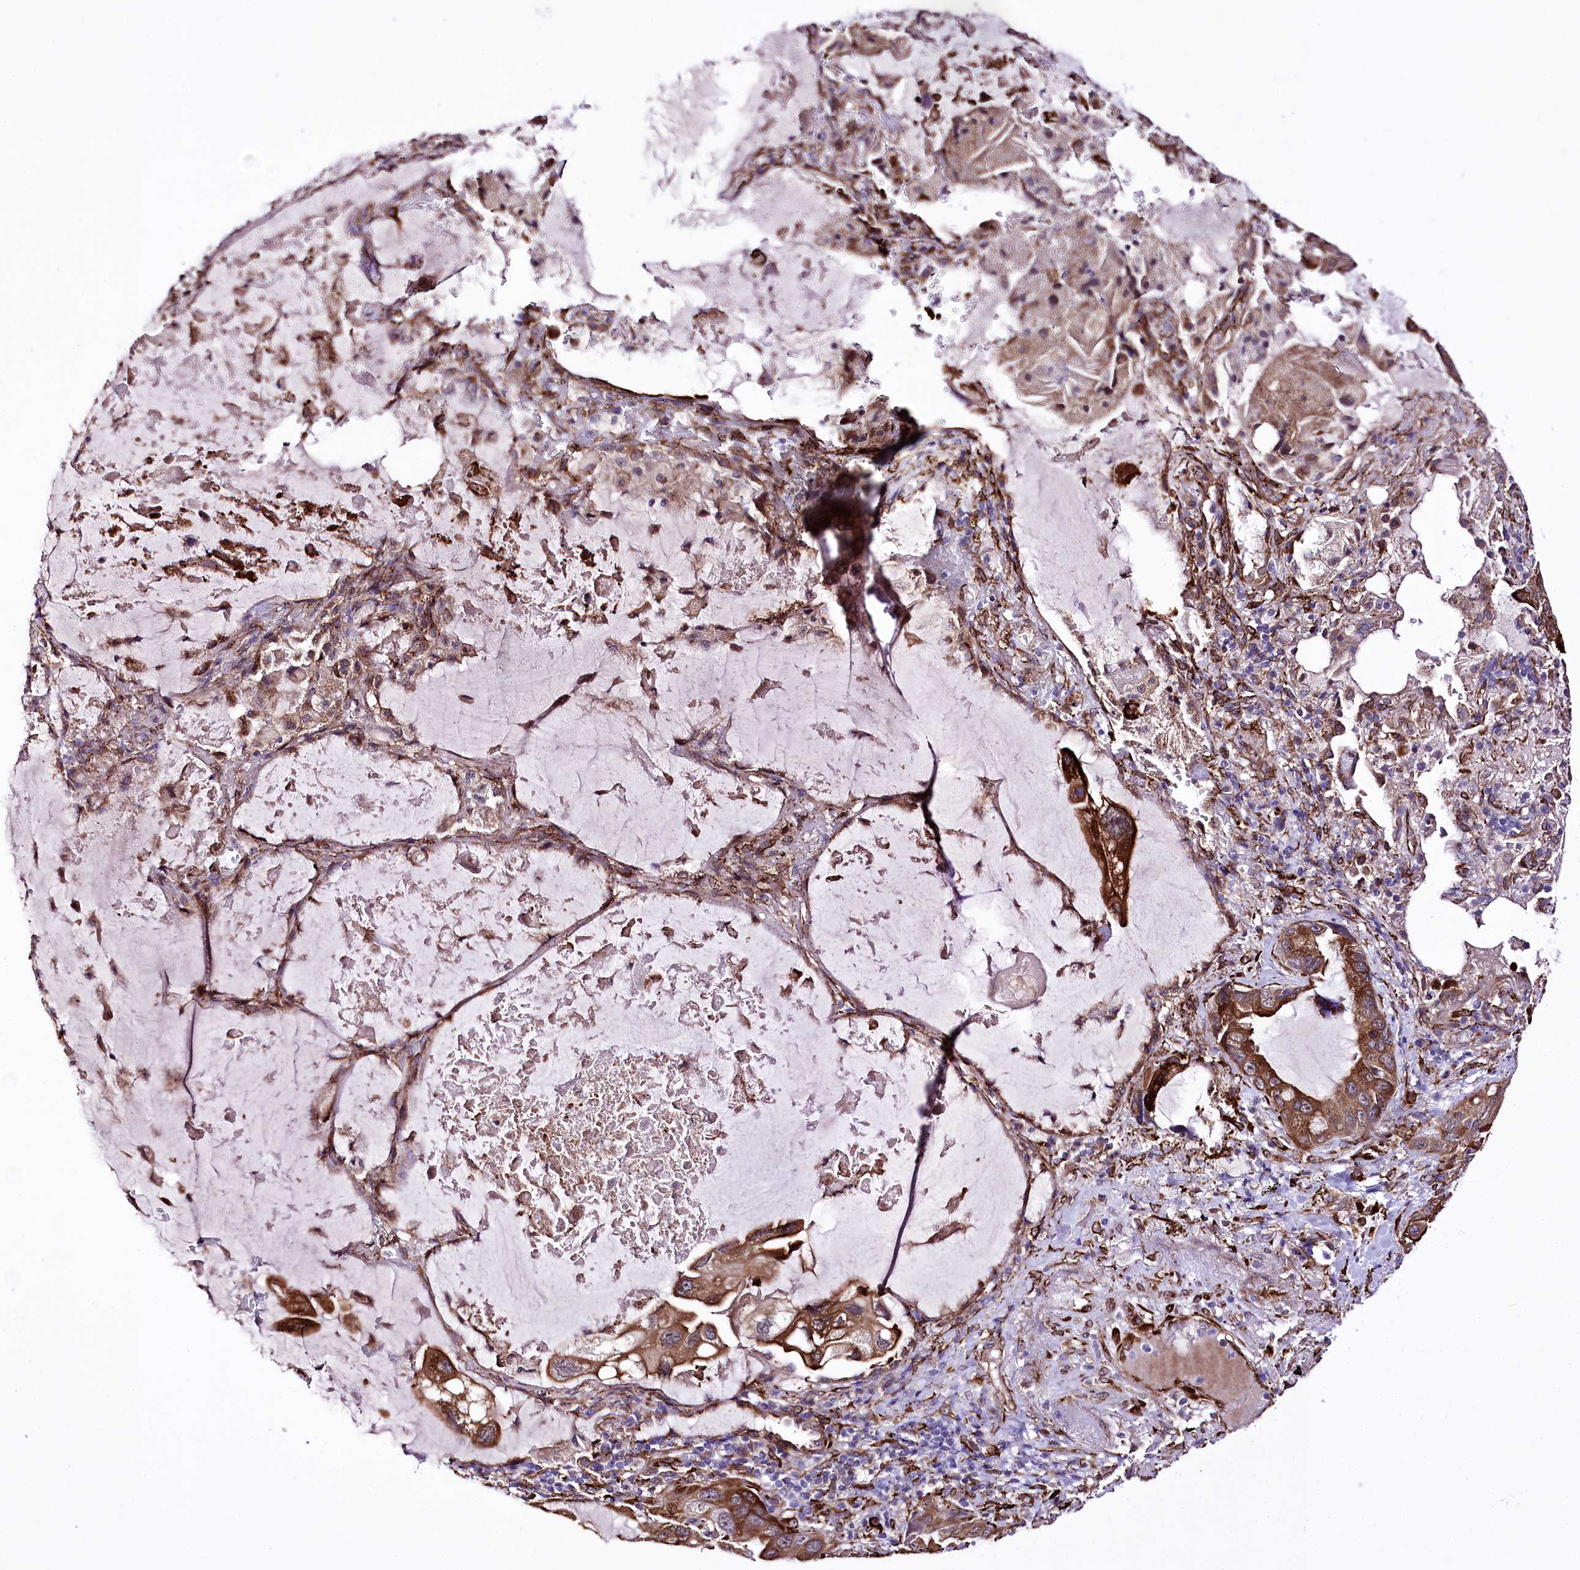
{"staining": {"intensity": "moderate", "quantity": ">75%", "location": "cytoplasmic/membranous"}, "tissue": "lung cancer", "cell_type": "Tumor cells", "image_type": "cancer", "snomed": [{"axis": "morphology", "description": "Squamous cell carcinoma, NOS"}, {"axis": "topography", "description": "Lung"}], "caption": "Protein staining by immunohistochemistry exhibits moderate cytoplasmic/membranous staining in approximately >75% of tumor cells in squamous cell carcinoma (lung).", "gene": "WWC1", "patient": {"sex": "female", "age": 73}}